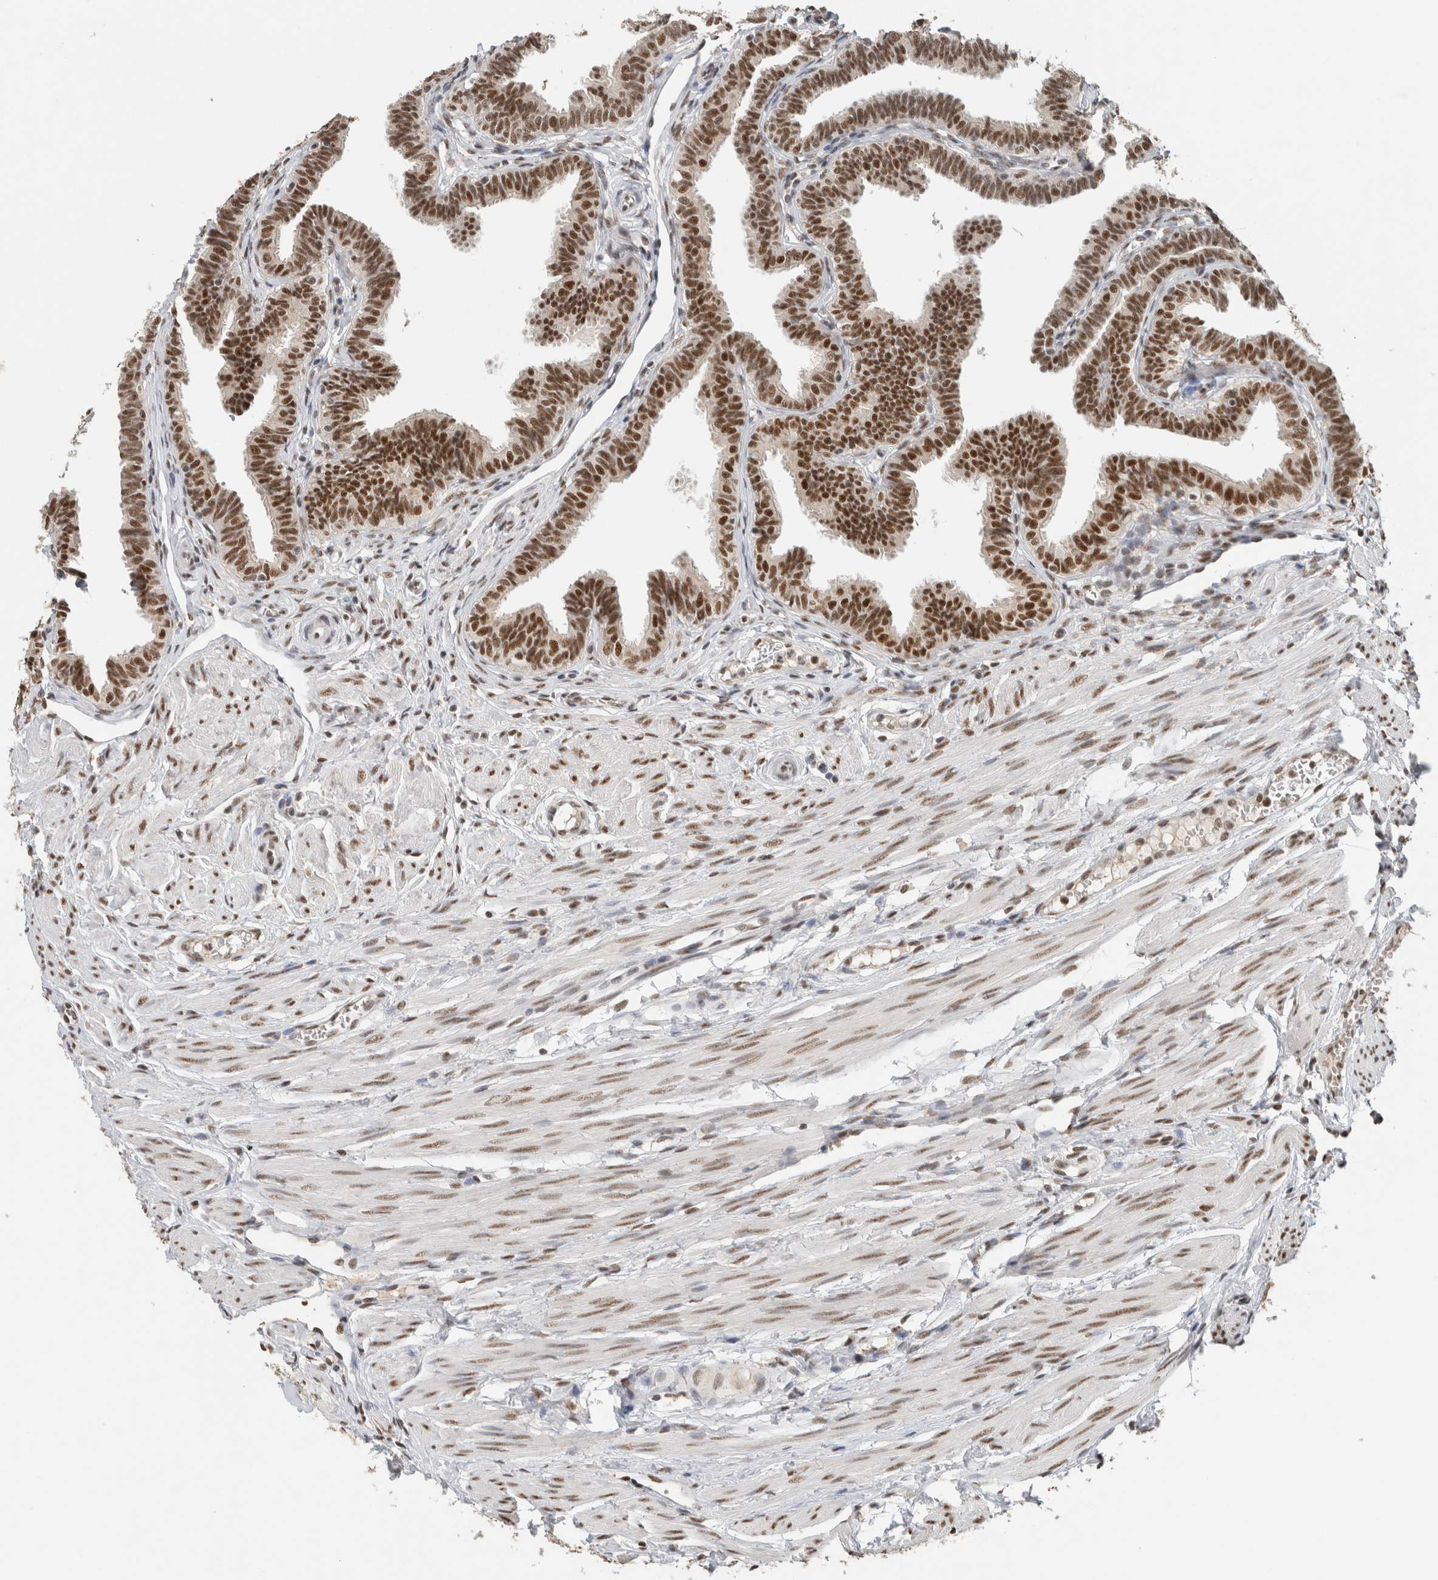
{"staining": {"intensity": "strong", "quantity": ">75%", "location": "nuclear"}, "tissue": "fallopian tube", "cell_type": "Glandular cells", "image_type": "normal", "snomed": [{"axis": "morphology", "description": "Normal tissue, NOS"}, {"axis": "topography", "description": "Fallopian tube"}, {"axis": "topography", "description": "Ovary"}], "caption": "Immunohistochemical staining of unremarkable fallopian tube exhibits strong nuclear protein expression in approximately >75% of glandular cells.", "gene": "DDX42", "patient": {"sex": "female", "age": 23}}